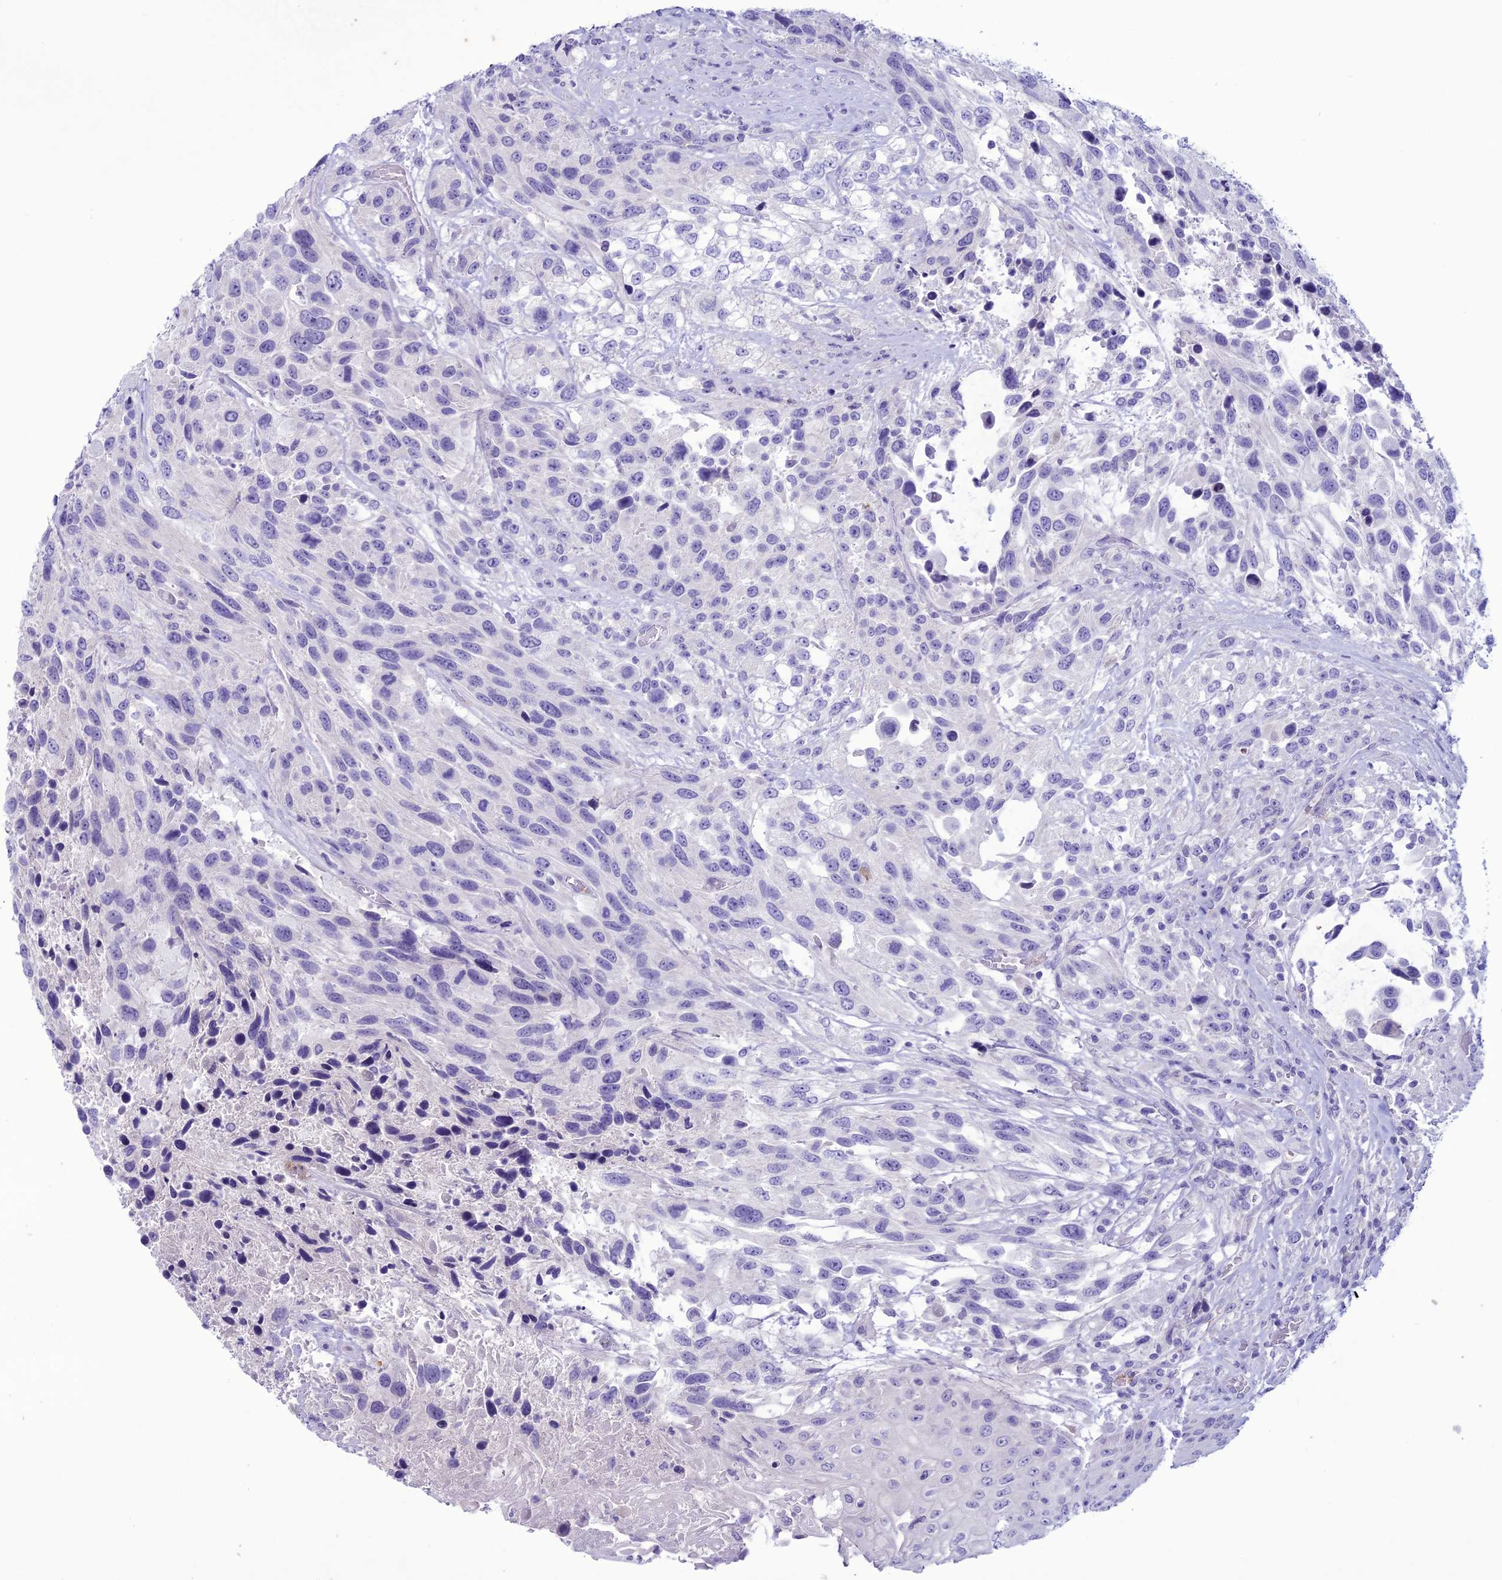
{"staining": {"intensity": "negative", "quantity": "none", "location": "none"}, "tissue": "urothelial cancer", "cell_type": "Tumor cells", "image_type": "cancer", "snomed": [{"axis": "morphology", "description": "Urothelial carcinoma, High grade"}, {"axis": "topography", "description": "Urinary bladder"}], "caption": "IHC micrograph of high-grade urothelial carcinoma stained for a protein (brown), which shows no staining in tumor cells.", "gene": "CLEC2L", "patient": {"sex": "female", "age": 70}}